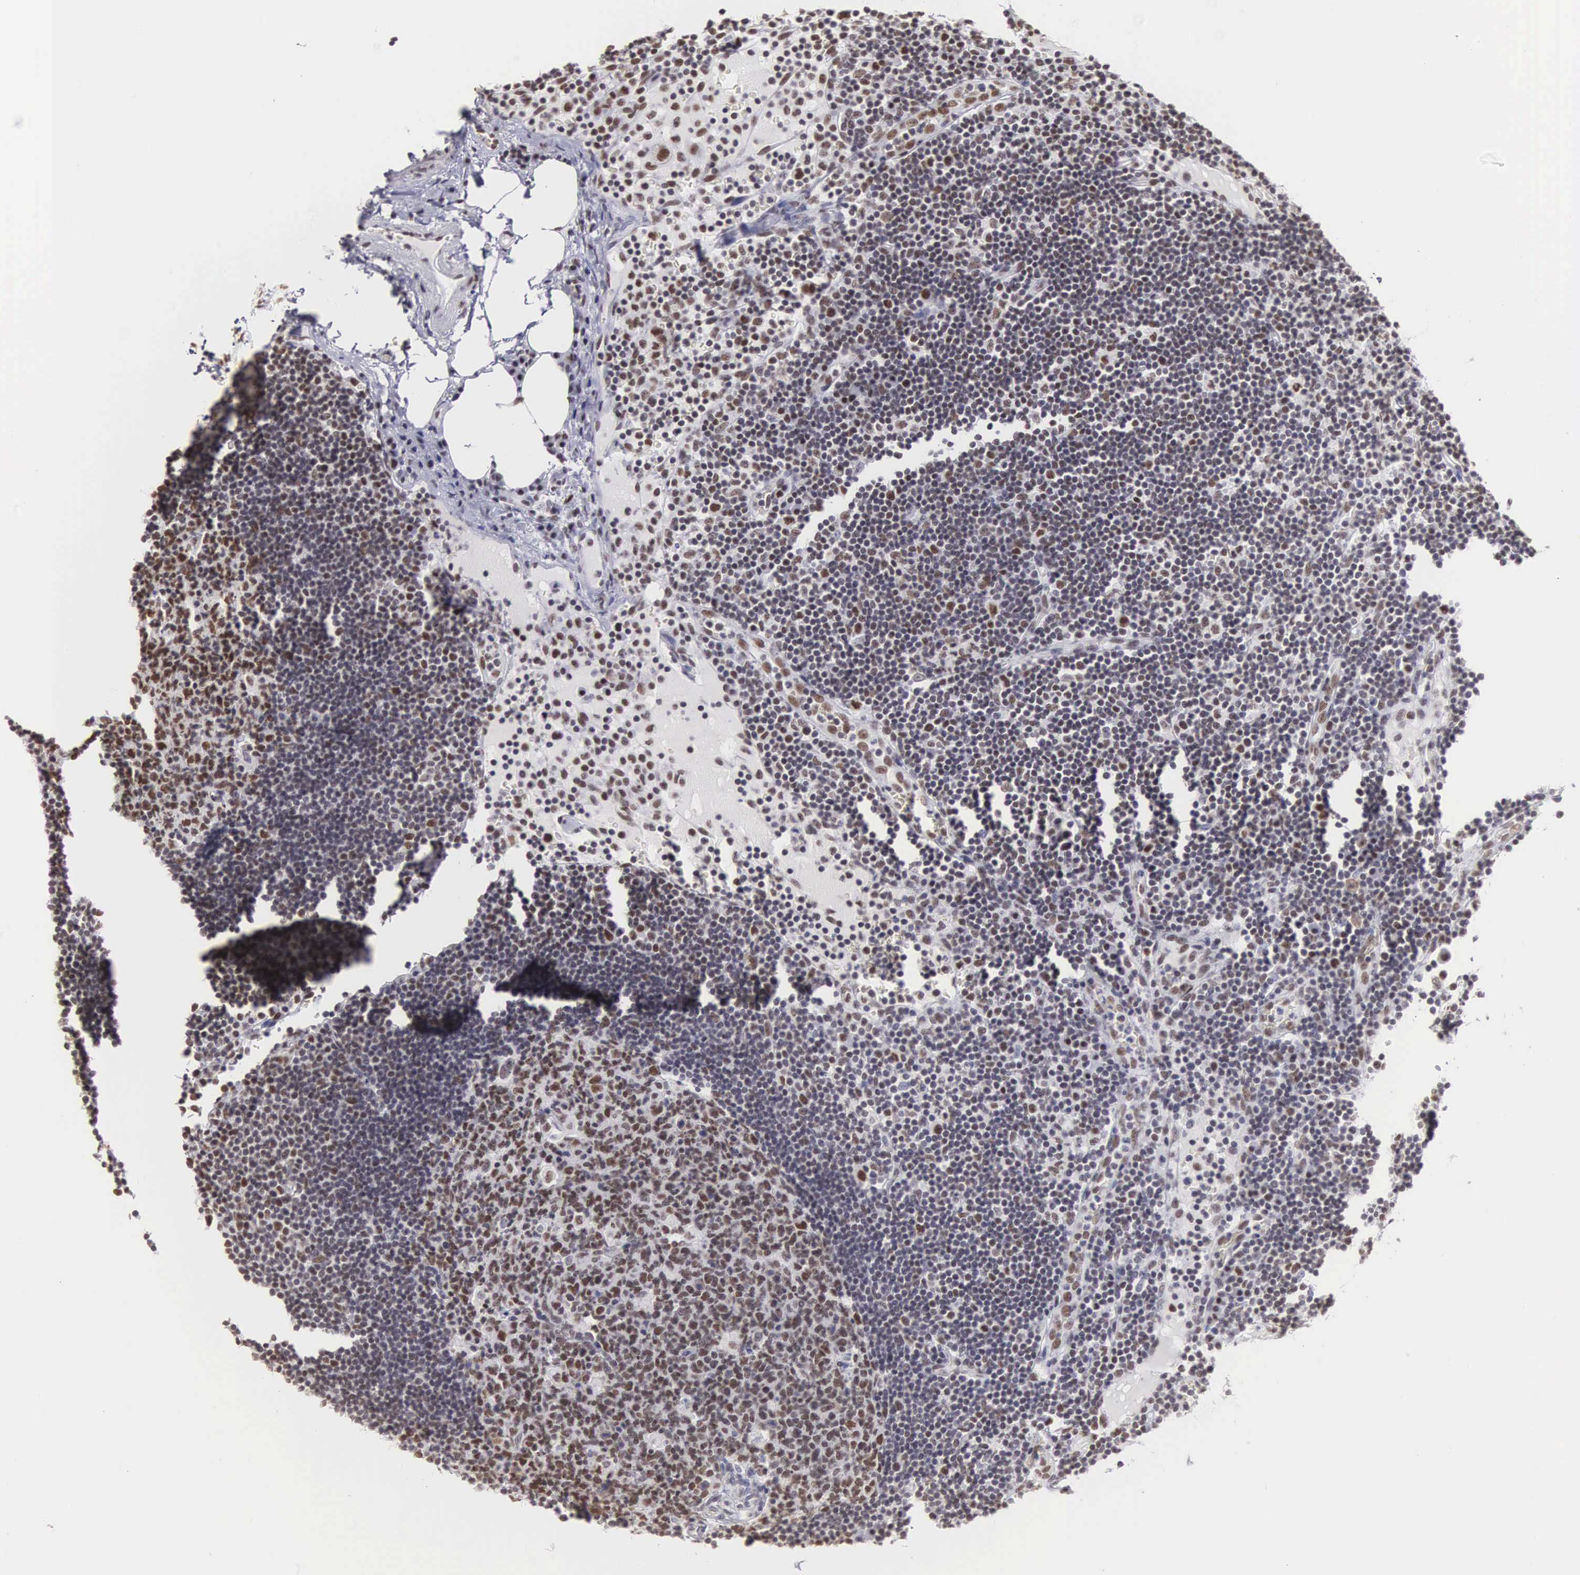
{"staining": {"intensity": "moderate", "quantity": ">75%", "location": "nuclear"}, "tissue": "lymph node", "cell_type": "Germinal center cells", "image_type": "normal", "snomed": [{"axis": "morphology", "description": "Normal tissue, NOS"}, {"axis": "topography", "description": "Lymph node"}], "caption": "An immunohistochemistry photomicrograph of unremarkable tissue is shown. Protein staining in brown highlights moderate nuclear positivity in lymph node within germinal center cells.", "gene": "CSTF2", "patient": {"sex": "male", "age": 54}}